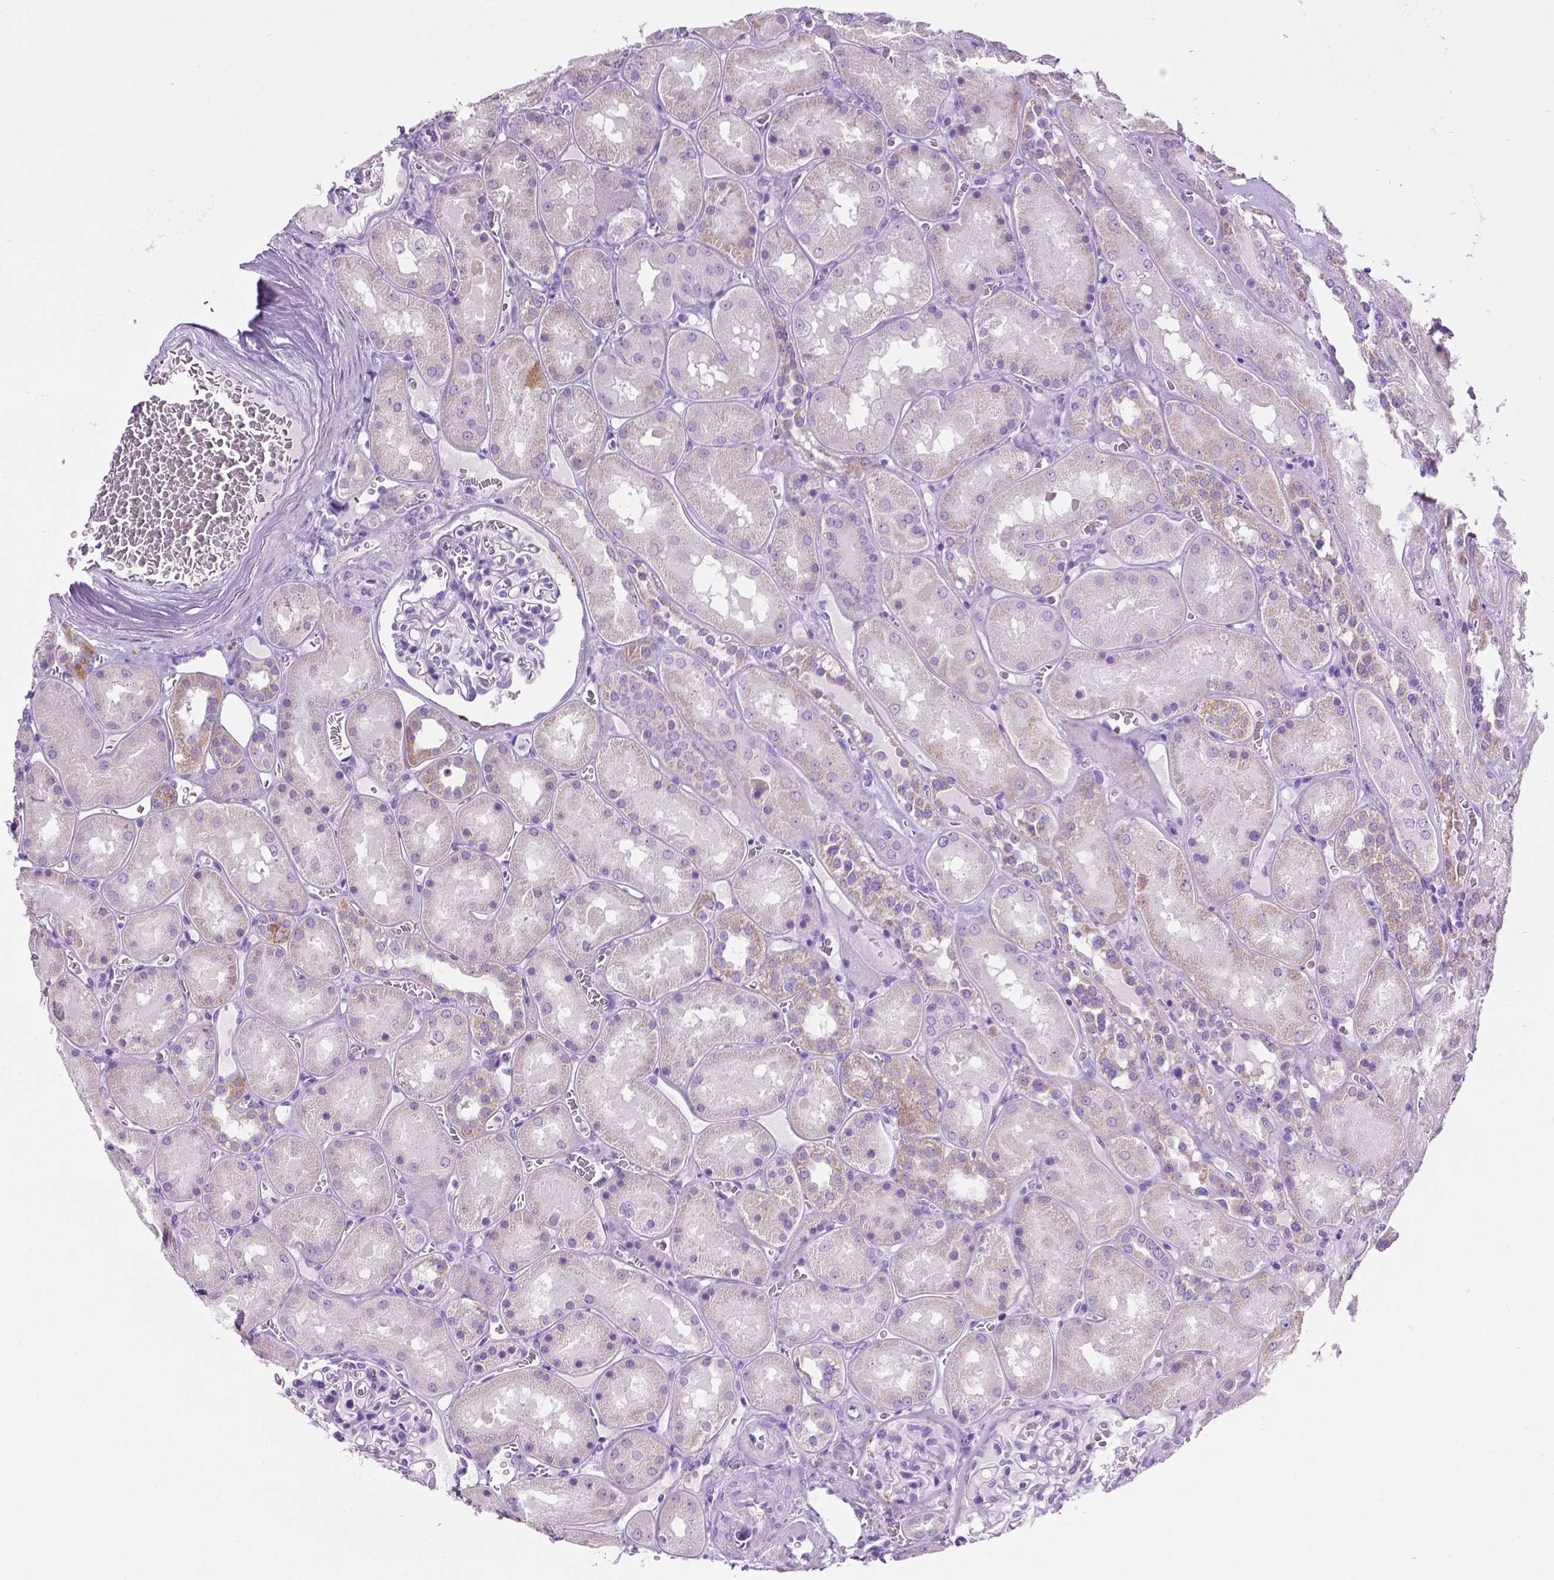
{"staining": {"intensity": "negative", "quantity": "none", "location": "none"}, "tissue": "kidney", "cell_type": "Cells in glomeruli", "image_type": "normal", "snomed": [{"axis": "morphology", "description": "Normal tissue, NOS"}, {"axis": "topography", "description": "Kidney"}], "caption": "The IHC histopathology image has no significant expression in cells in glomeruli of kidney. (DAB IHC, high magnification).", "gene": "TMEM132E", "patient": {"sex": "male", "age": 73}}